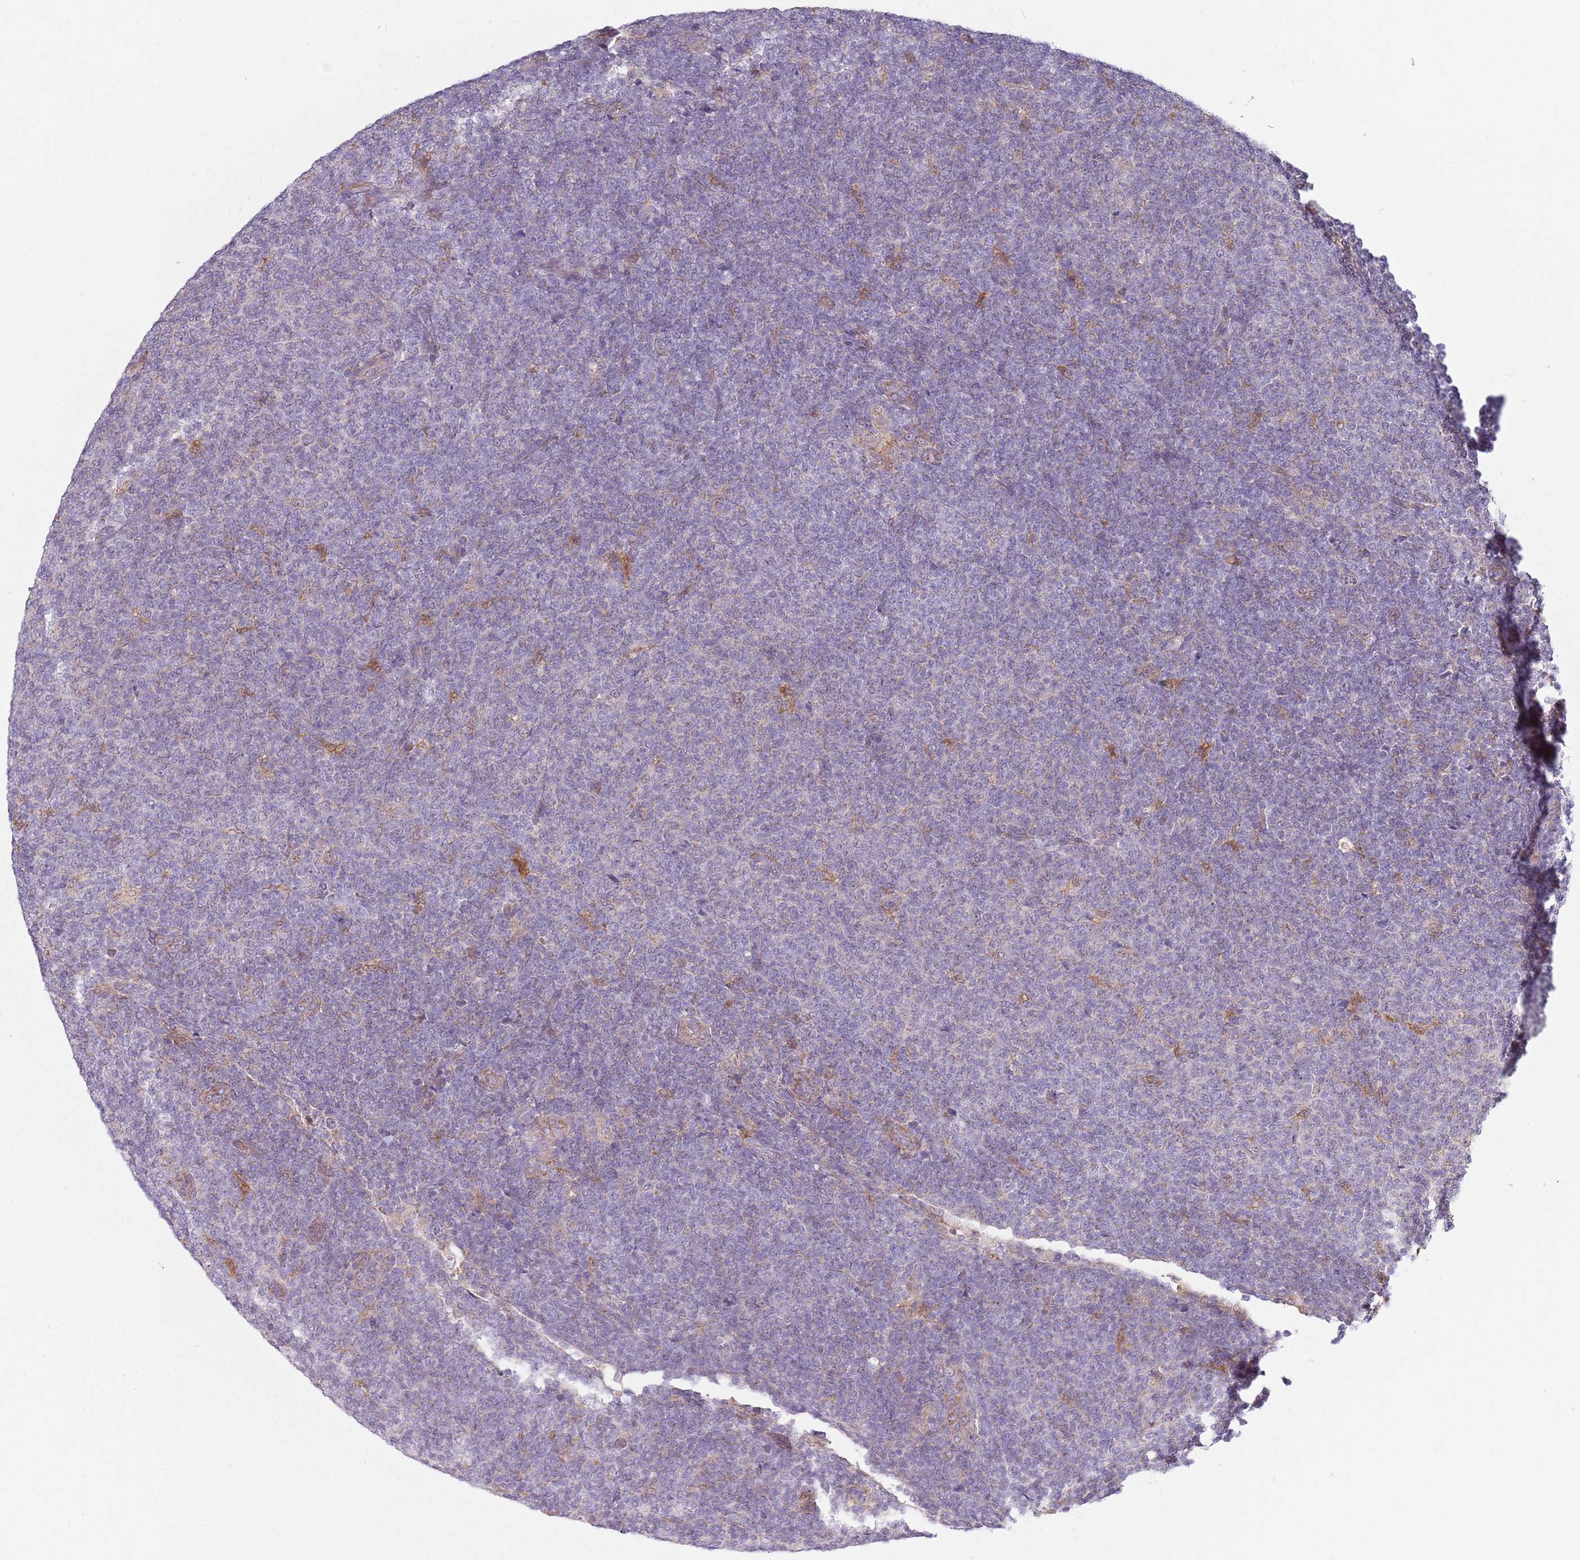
{"staining": {"intensity": "negative", "quantity": "none", "location": "none"}, "tissue": "lymphoma", "cell_type": "Tumor cells", "image_type": "cancer", "snomed": [{"axis": "morphology", "description": "Malignant lymphoma, non-Hodgkin's type, Low grade"}, {"axis": "topography", "description": "Lymph node"}], "caption": "This is an immunohistochemistry photomicrograph of human lymphoma. There is no staining in tumor cells.", "gene": "COQ5", "patient": {"sex": "male", "age": 66}}